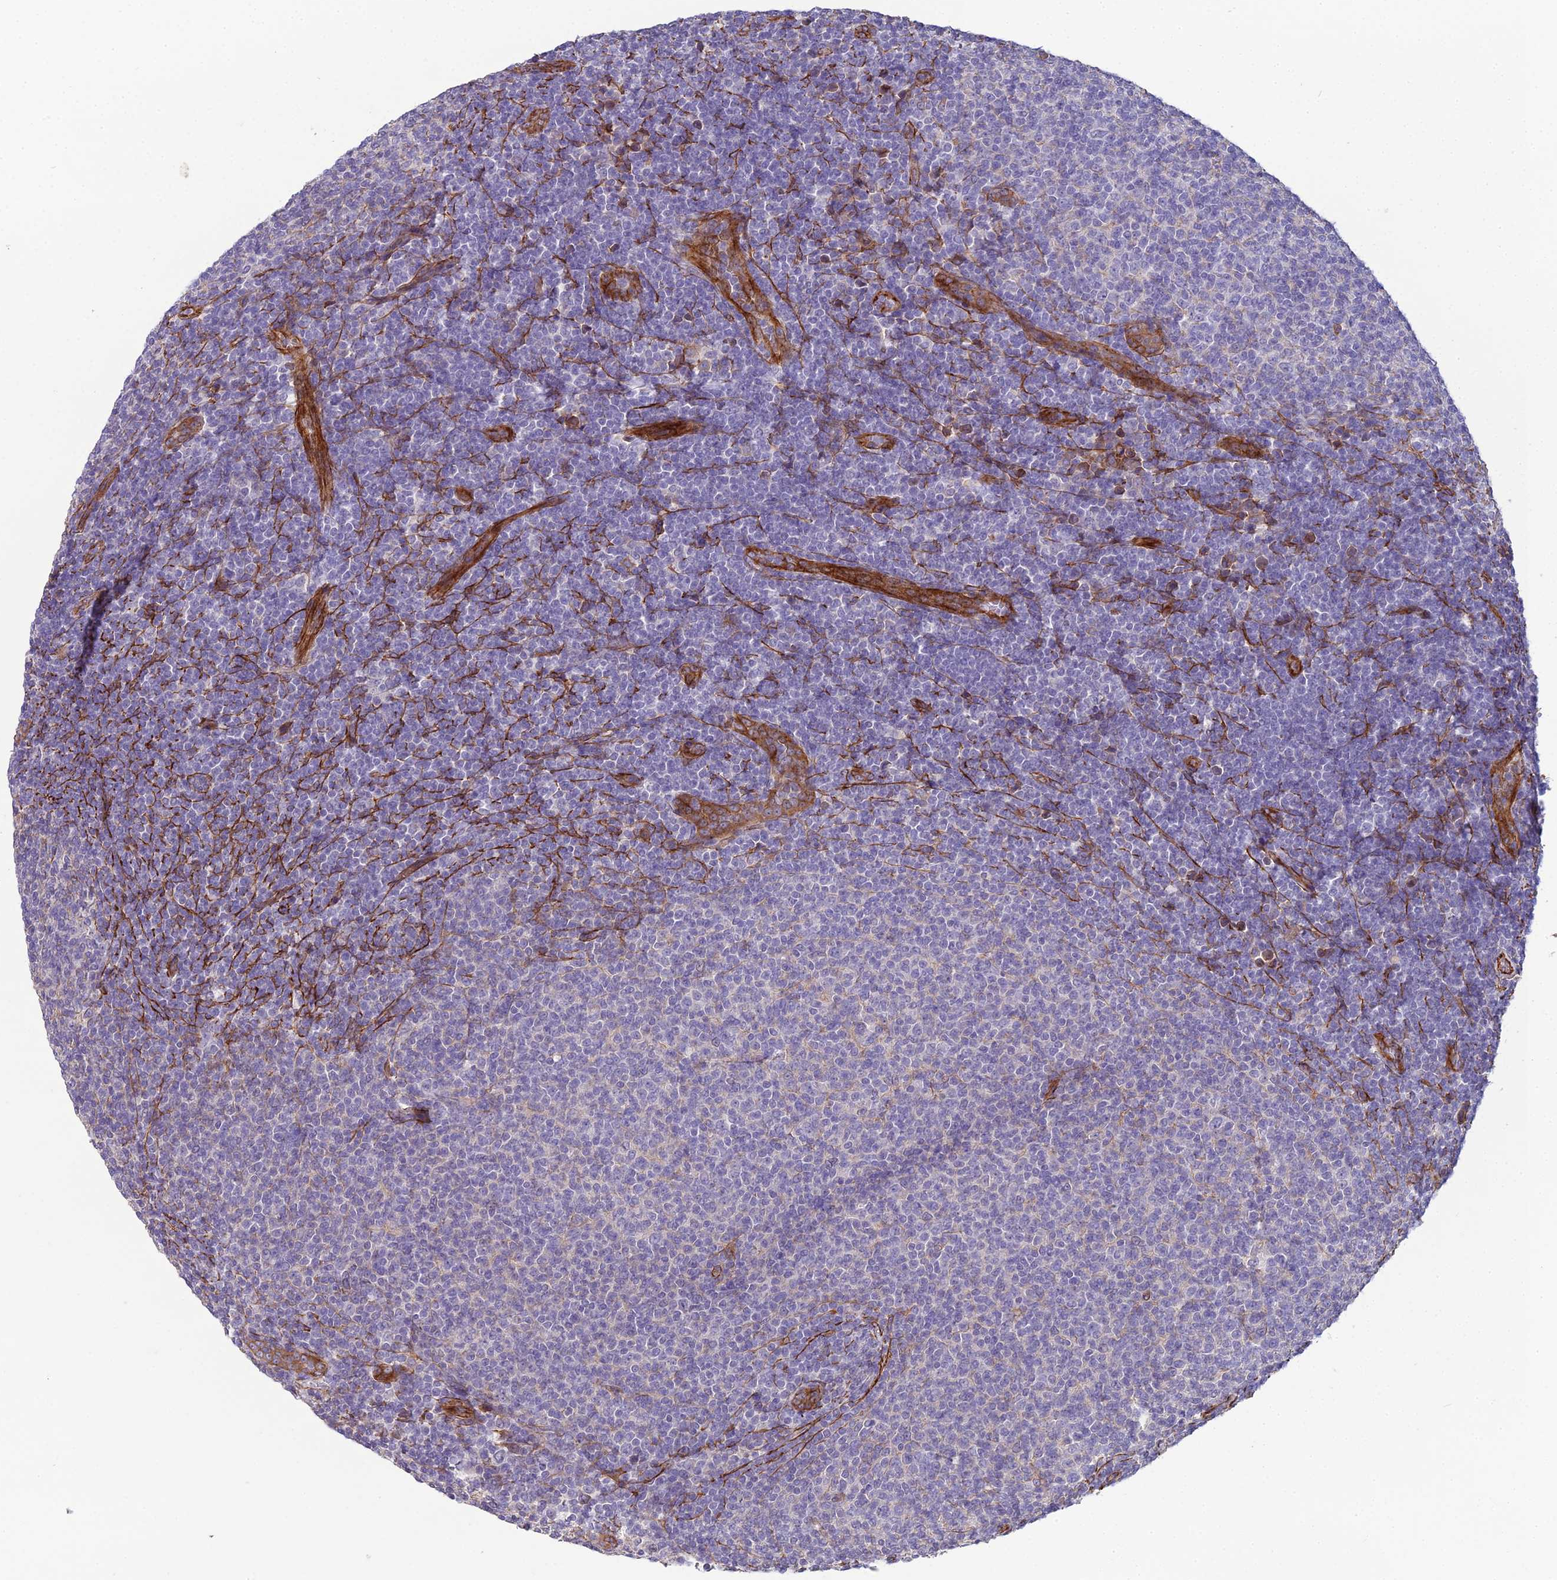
{"staining": {"intensity": "negative", "quantity": "none", "location": "none"}, "tissue": "lymphoma", "cell_type": "Tumor cells", "image_type": "cancer", "snomed": [{"axis": "morphology", "description": "Malignant lymphoma, non-Hodgkin's type, Low grade"}, {"axis": "topography", "description": "Lymph node"}], "caption": "Tumor cells show no significant protein staining in low-grade malignant lymphoma, non-Hodgkin's type. (Brightfield microscopy of DAB (3,3'-diaminobenzidine) immunohistochemistry (IHC) at high magnification).", "gene": "CFAP47", "patient": {"sex": "male", "age": 66}}